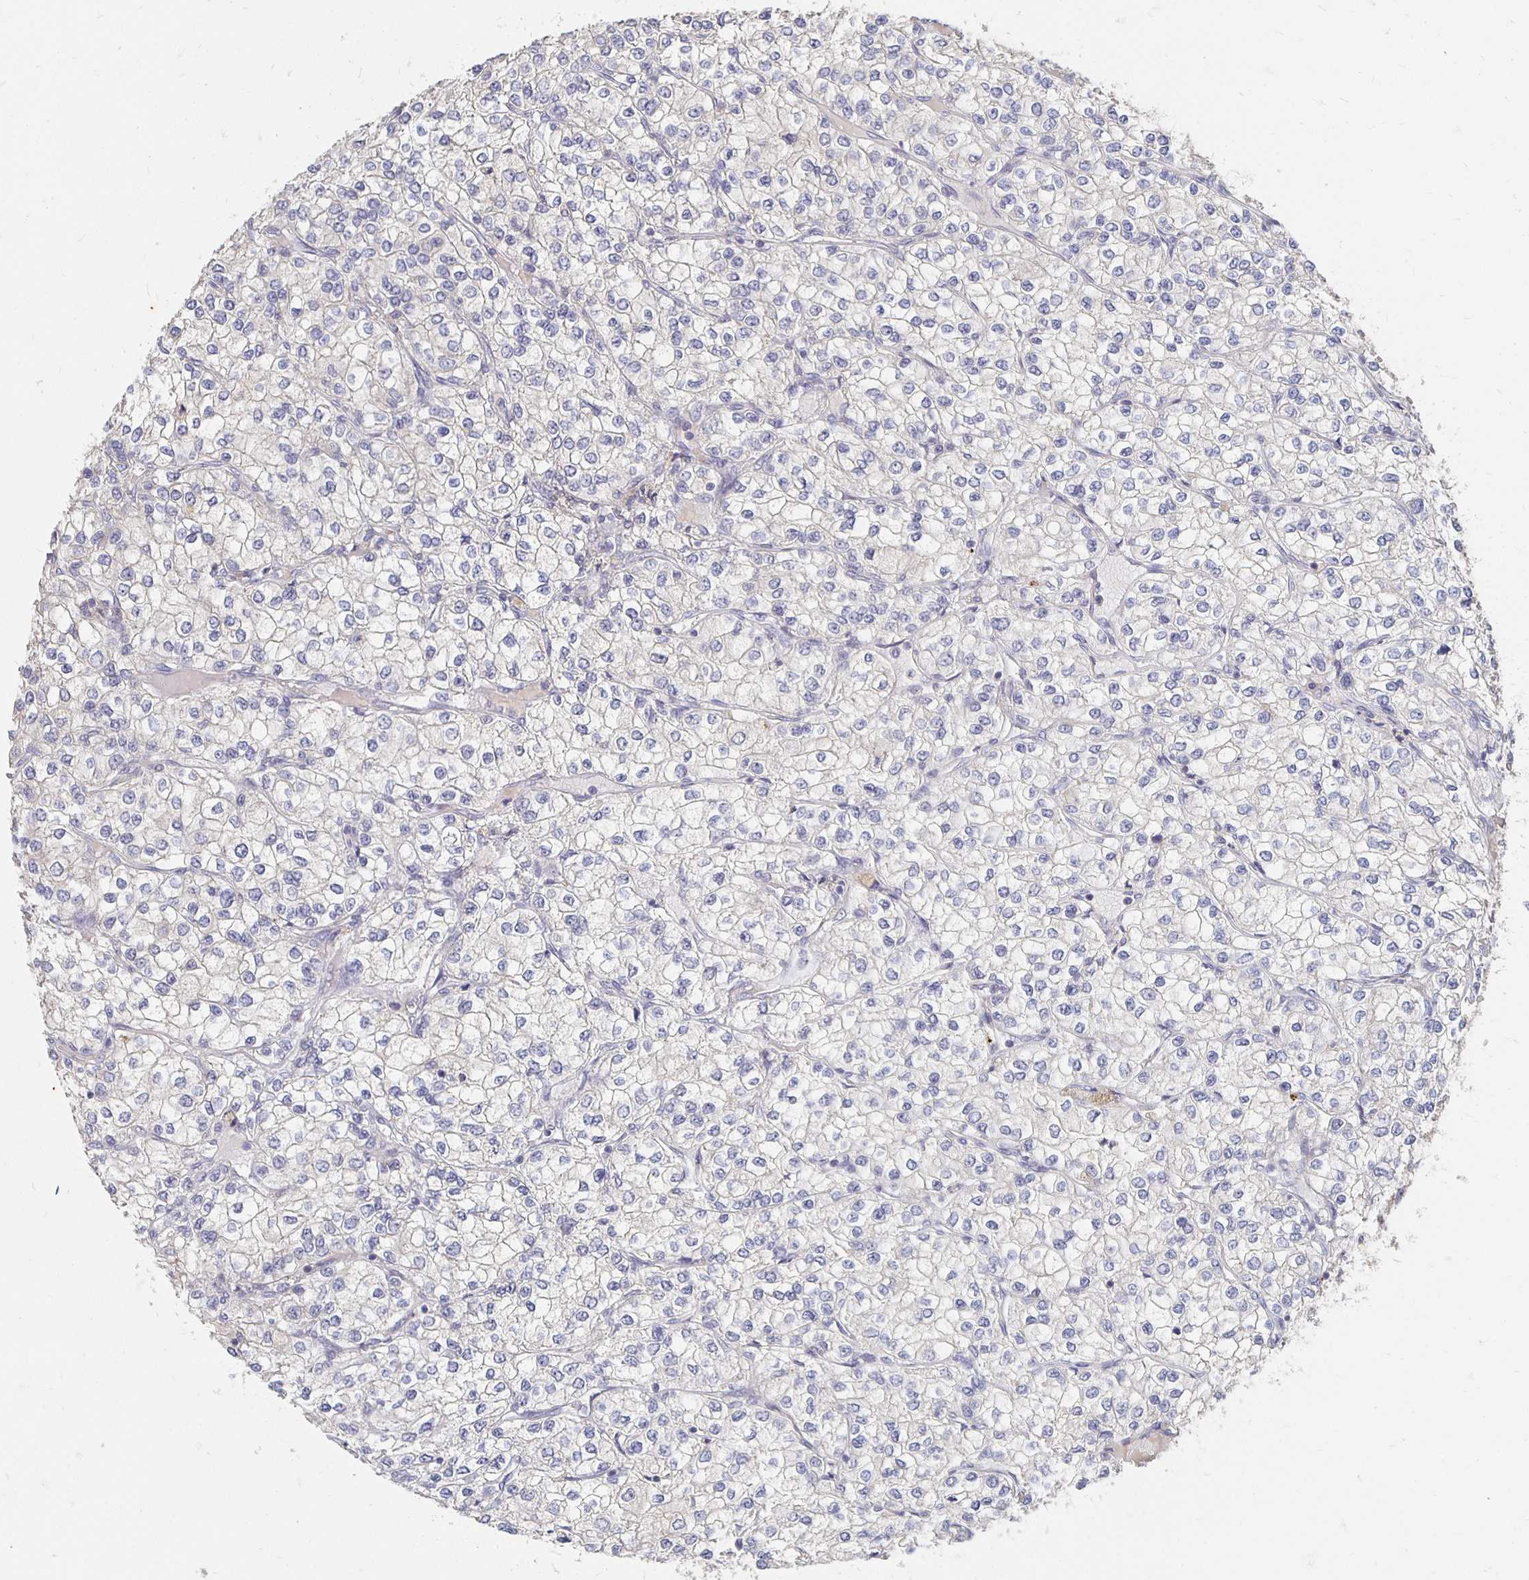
{"staining": {"intensity": "negative", "quantity": "none", "location": "none"}, "tissue": "renal cancer", "cell_type": "Tumor cells", "image_type": "cancer", "snomed": [{"axis": "morphology", "description": "Adenocarcinoma, NOS"}, {"axis": "topography", "description": "Kidney"}], "caption": "Micrograph shows no protein expression in tumor cells of renal cancer tissue. (DAB immunohistochemistry visualized using brightfield microscopy, high magnification).", "gene": "FKRP", "patient": {"sex": "male", "age": 80}}